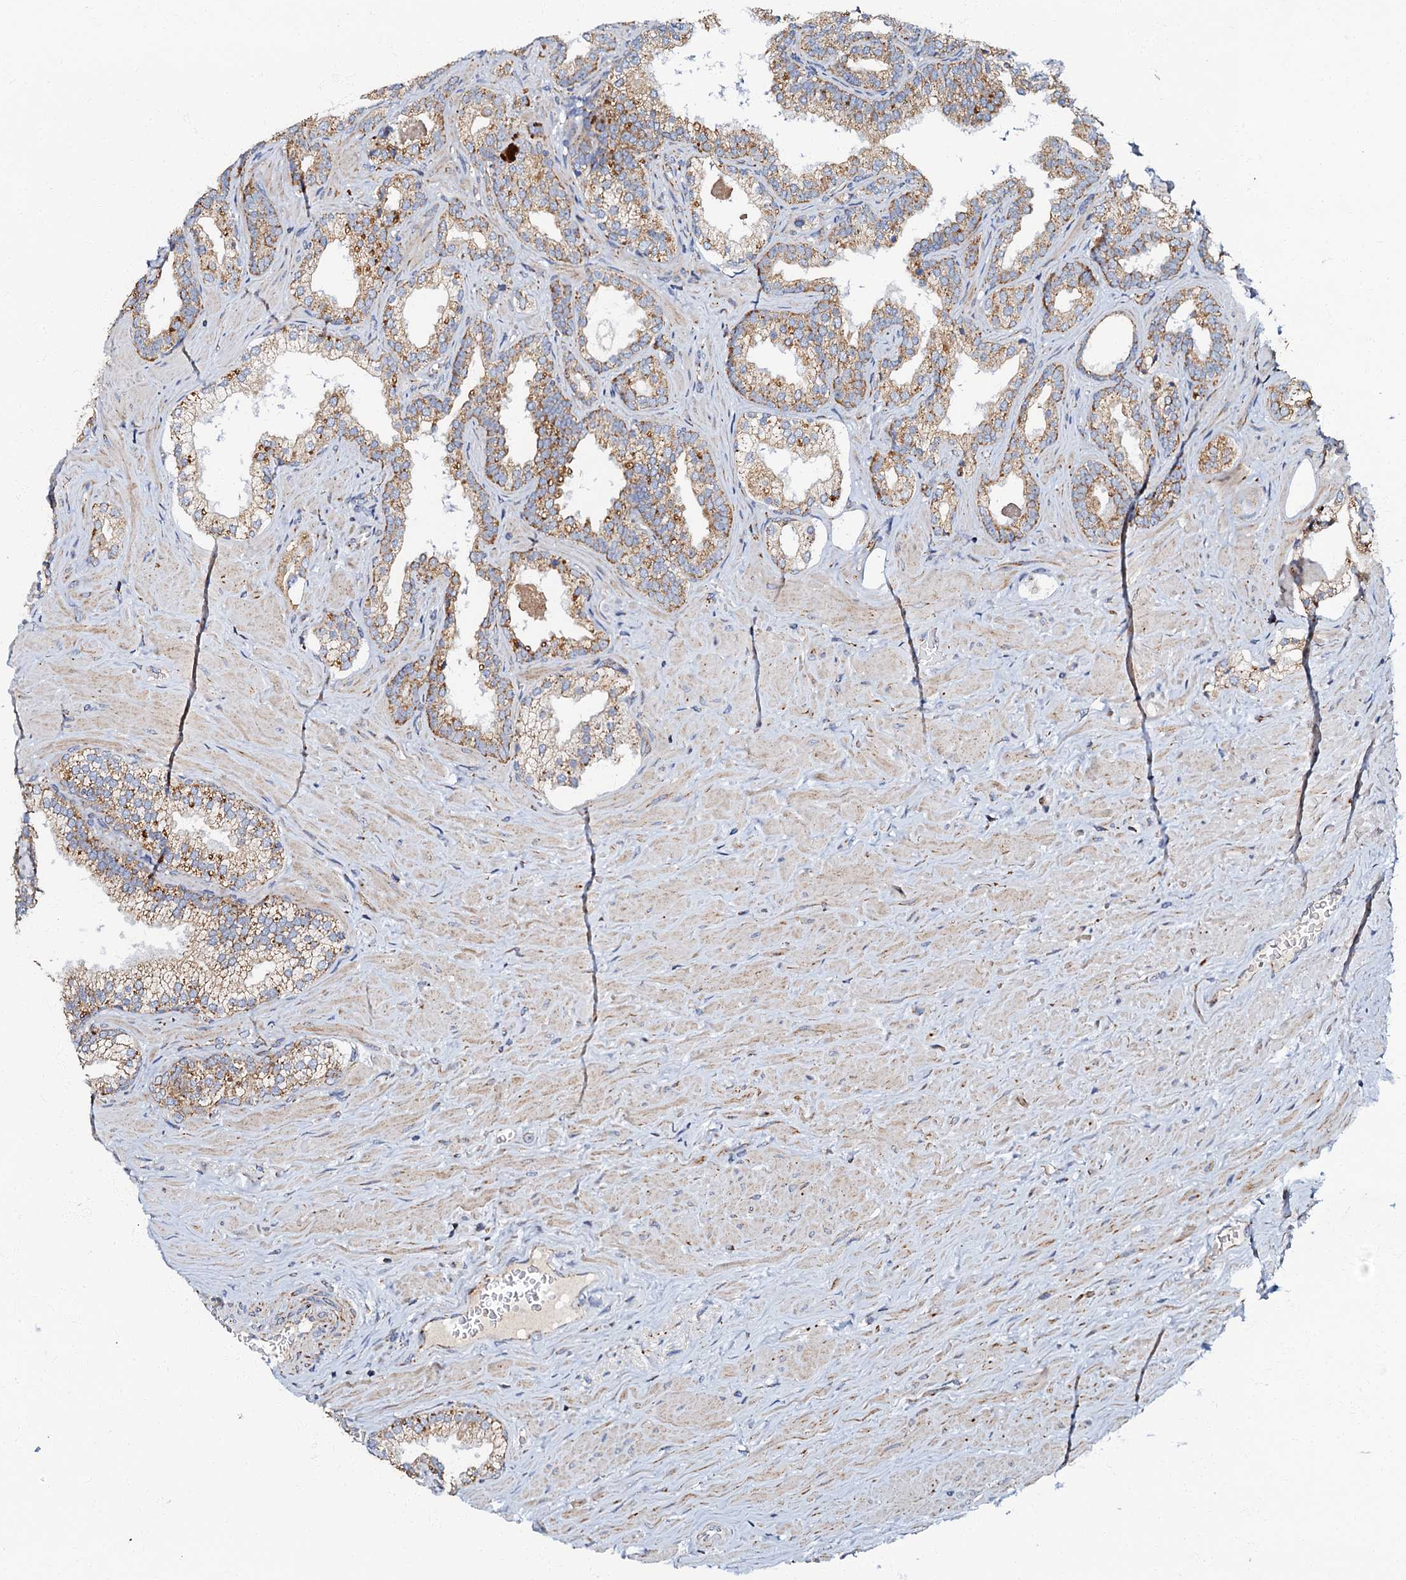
{"staining": {"intensity": "moderate", "quantity": ">75%", "location": "cytoplasmic/membranous"}, "tissue": "prostate cancer", "cell_type": "Tumor cells", "image_type": "cancer", "snomed": [{"axis": "morphology", "description": "Adenocarcinoma, High grade"}, {"axis": "topography", "description": "Prostate"}], "caption": "High-power microscopy captured an immunohistochemistry (IHC) photomicrograph of prostate cancer (adenocarcinoma (high-grade)), revealing moderate cytoplasmic/membranous expression in approximately >75% of tumor cells. (brown staining indicates protein expression, while blue staining denotes nuclei).", "gene": "NDUFA12", "patient": {"sex": "male", "age": 64}}